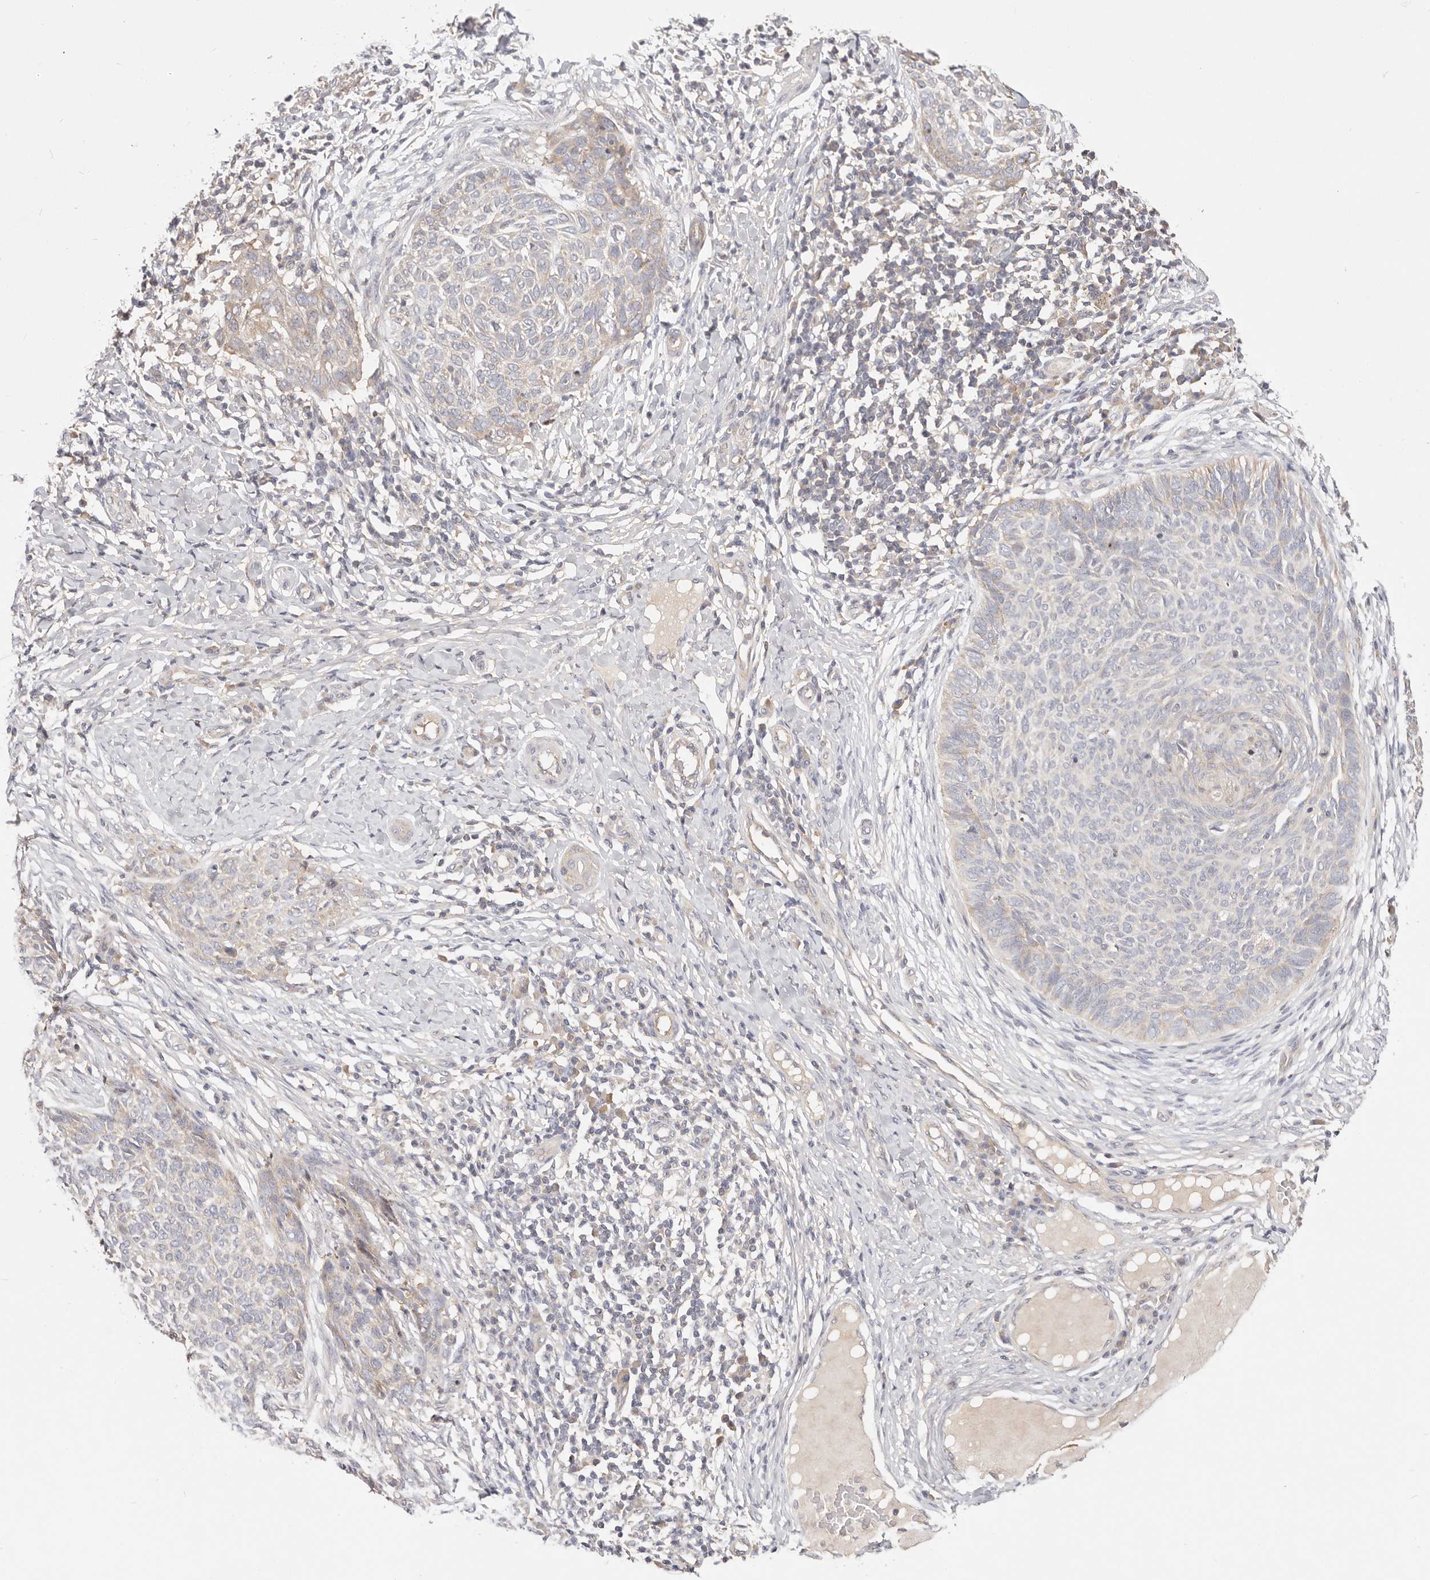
{"staining": {"intensity": "weak", "quantity": "25%-75%", "location": "cytoplasmic/membranous"}, "tissue": "skin cancer", "cell_type": "Tumor cells", "image_type": "cancer", "snomed": [{"axis": "morphology", "description": "Normal tissue, NOS"}, {"axis": "morphology", "description": "Basal cell carcinoma"}, {"axis": "topography", "description": "Skin"}], "caption": "The image demonstrates immunohistochemical staining of skin cancer (basal cell carcinoma). There is weak cytoplasmic/membranous staining is appreciated in approximately 25%-75% of tumor cells.", "gene": "KCMF1", "patient": {"sex": "male", "age": 50}}